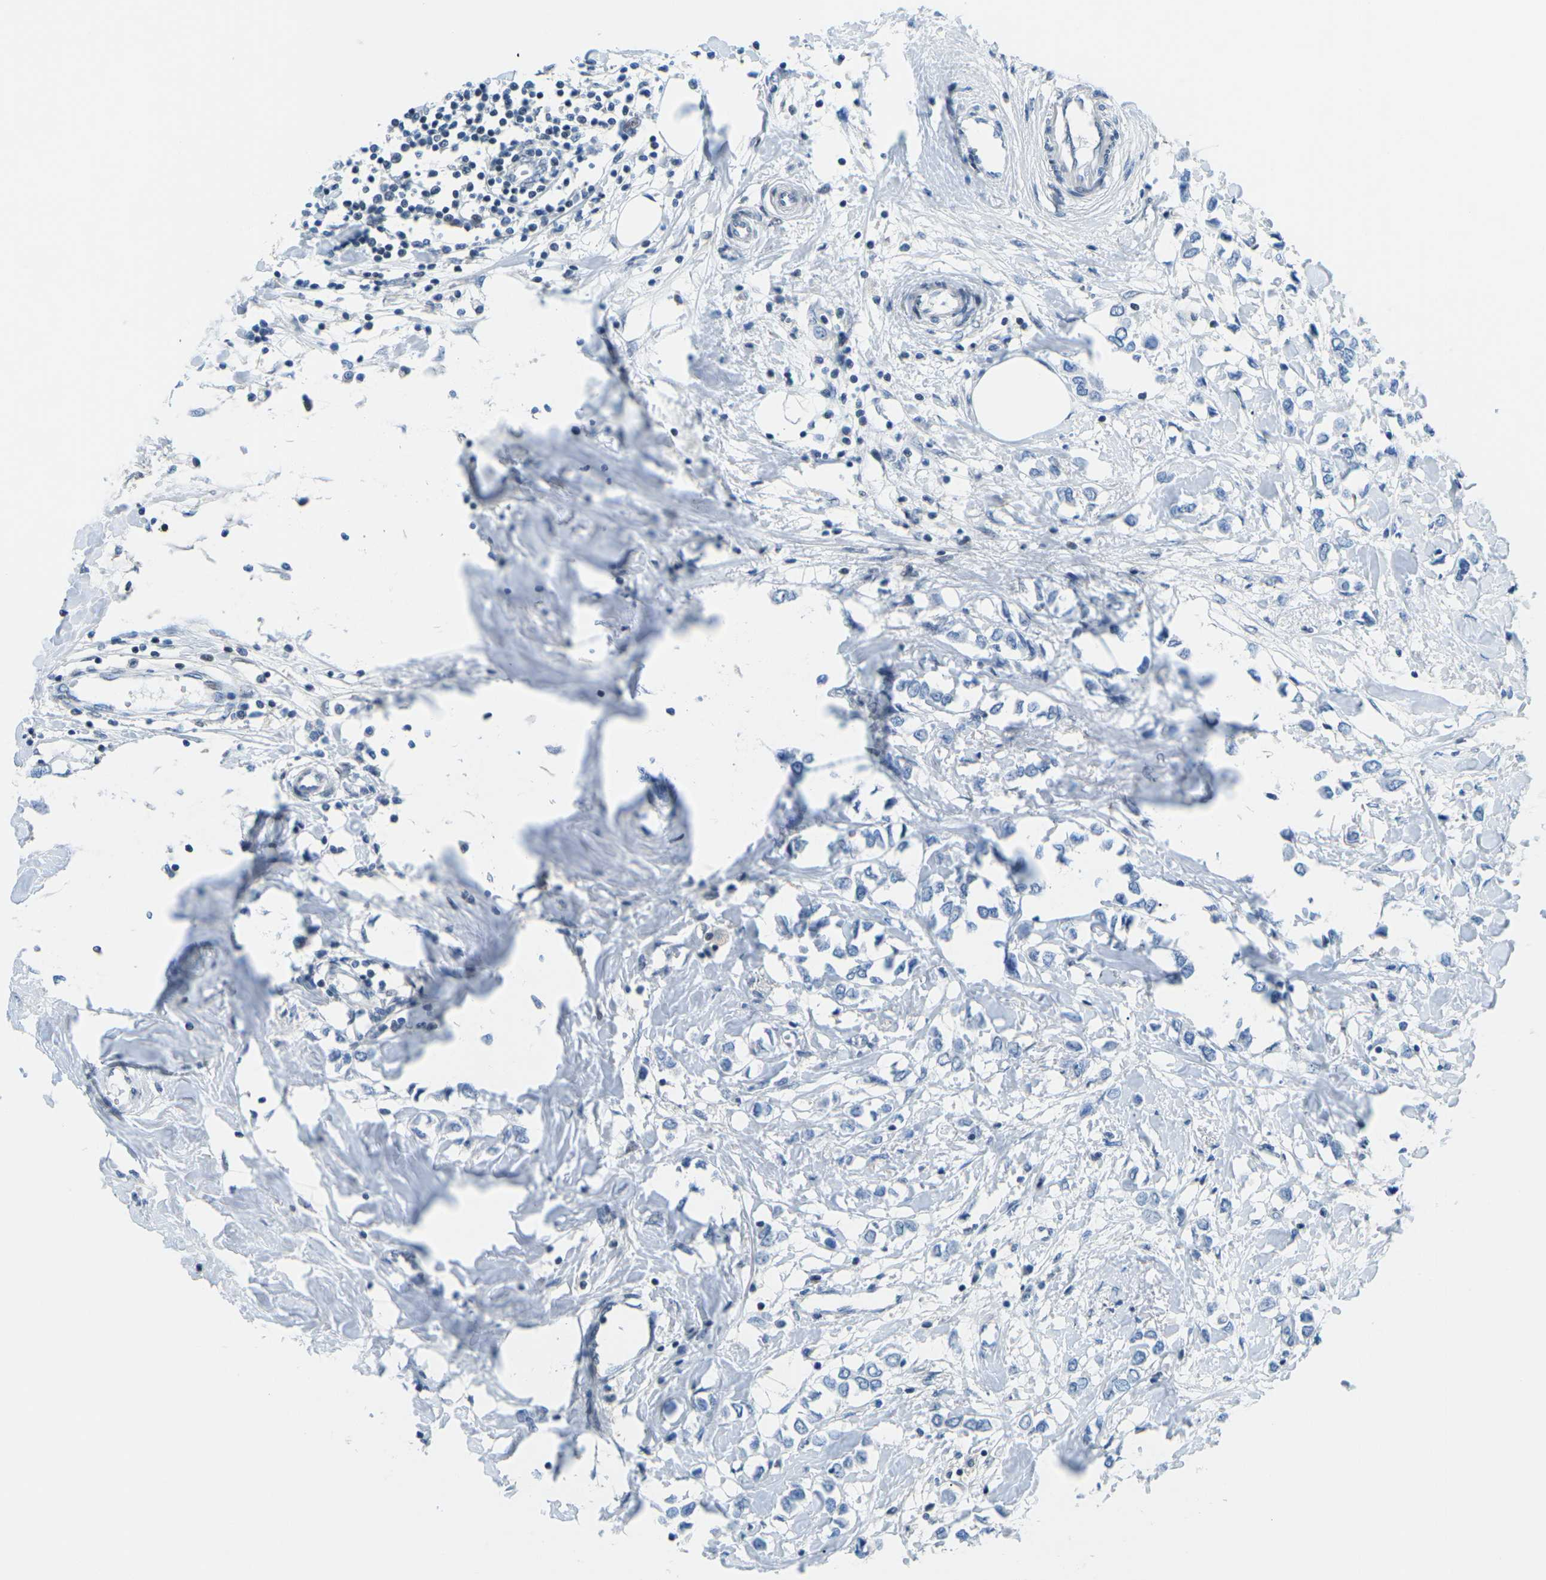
{"staining": {"intensity": "negative", "quantity": "none", "location": "none"}, "tissue": "breast cancer", "cell_type": "Tumor cells", "image_type": "cancer", "snomed": [{"axis": "morphology", "description": "Lobular carcinoma"}, {"axis": "topography", "description": "Breast"}], "caption": "A high-resolution image shows immunohistochemistry (IHC) staining of breast lobular carcinoma, which exhibits no significant positivity in tumor cells.", "gene": "MBNL1", "patient": {"sex": "female", "age": 51}}